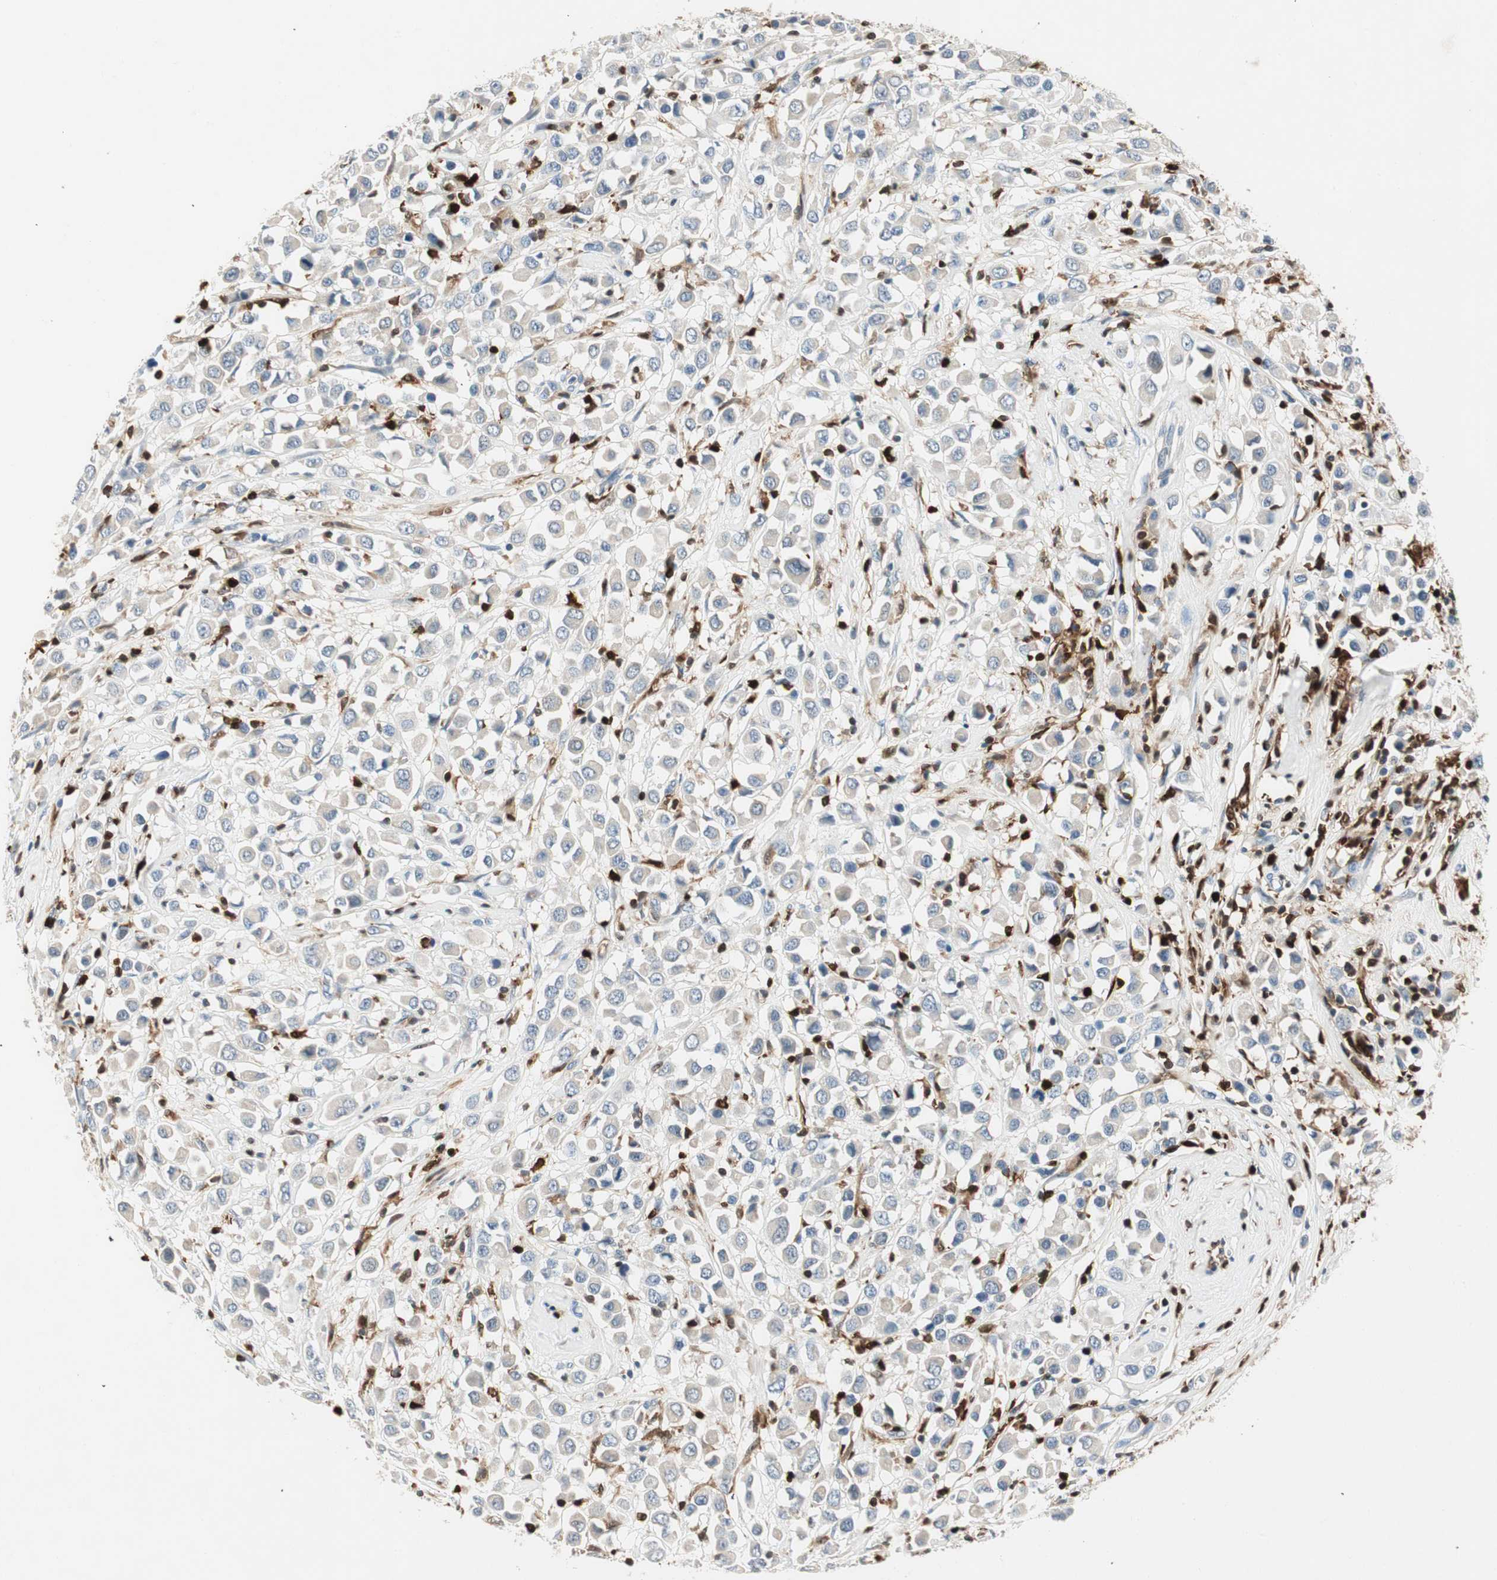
{"staining": {"intensity": "negative", "quantity": "none", "location": "none"}, "tissue": "breast cancer", "cell_type": "Tumor cells", "image_type": "cancer", "snomed": [{"axis": "morphology", "description": "Duct carcinoma"}, {"axis": "topography", "description": "Breast"}], "caption": "This is a micrograph of immunohistochemistry (IHC) staining of breast cancer (intraductal carcinoma), which shows no positivity in tumor cells.", "gene": "COTL1", "patient": {"sex": "female", "age": 61}}